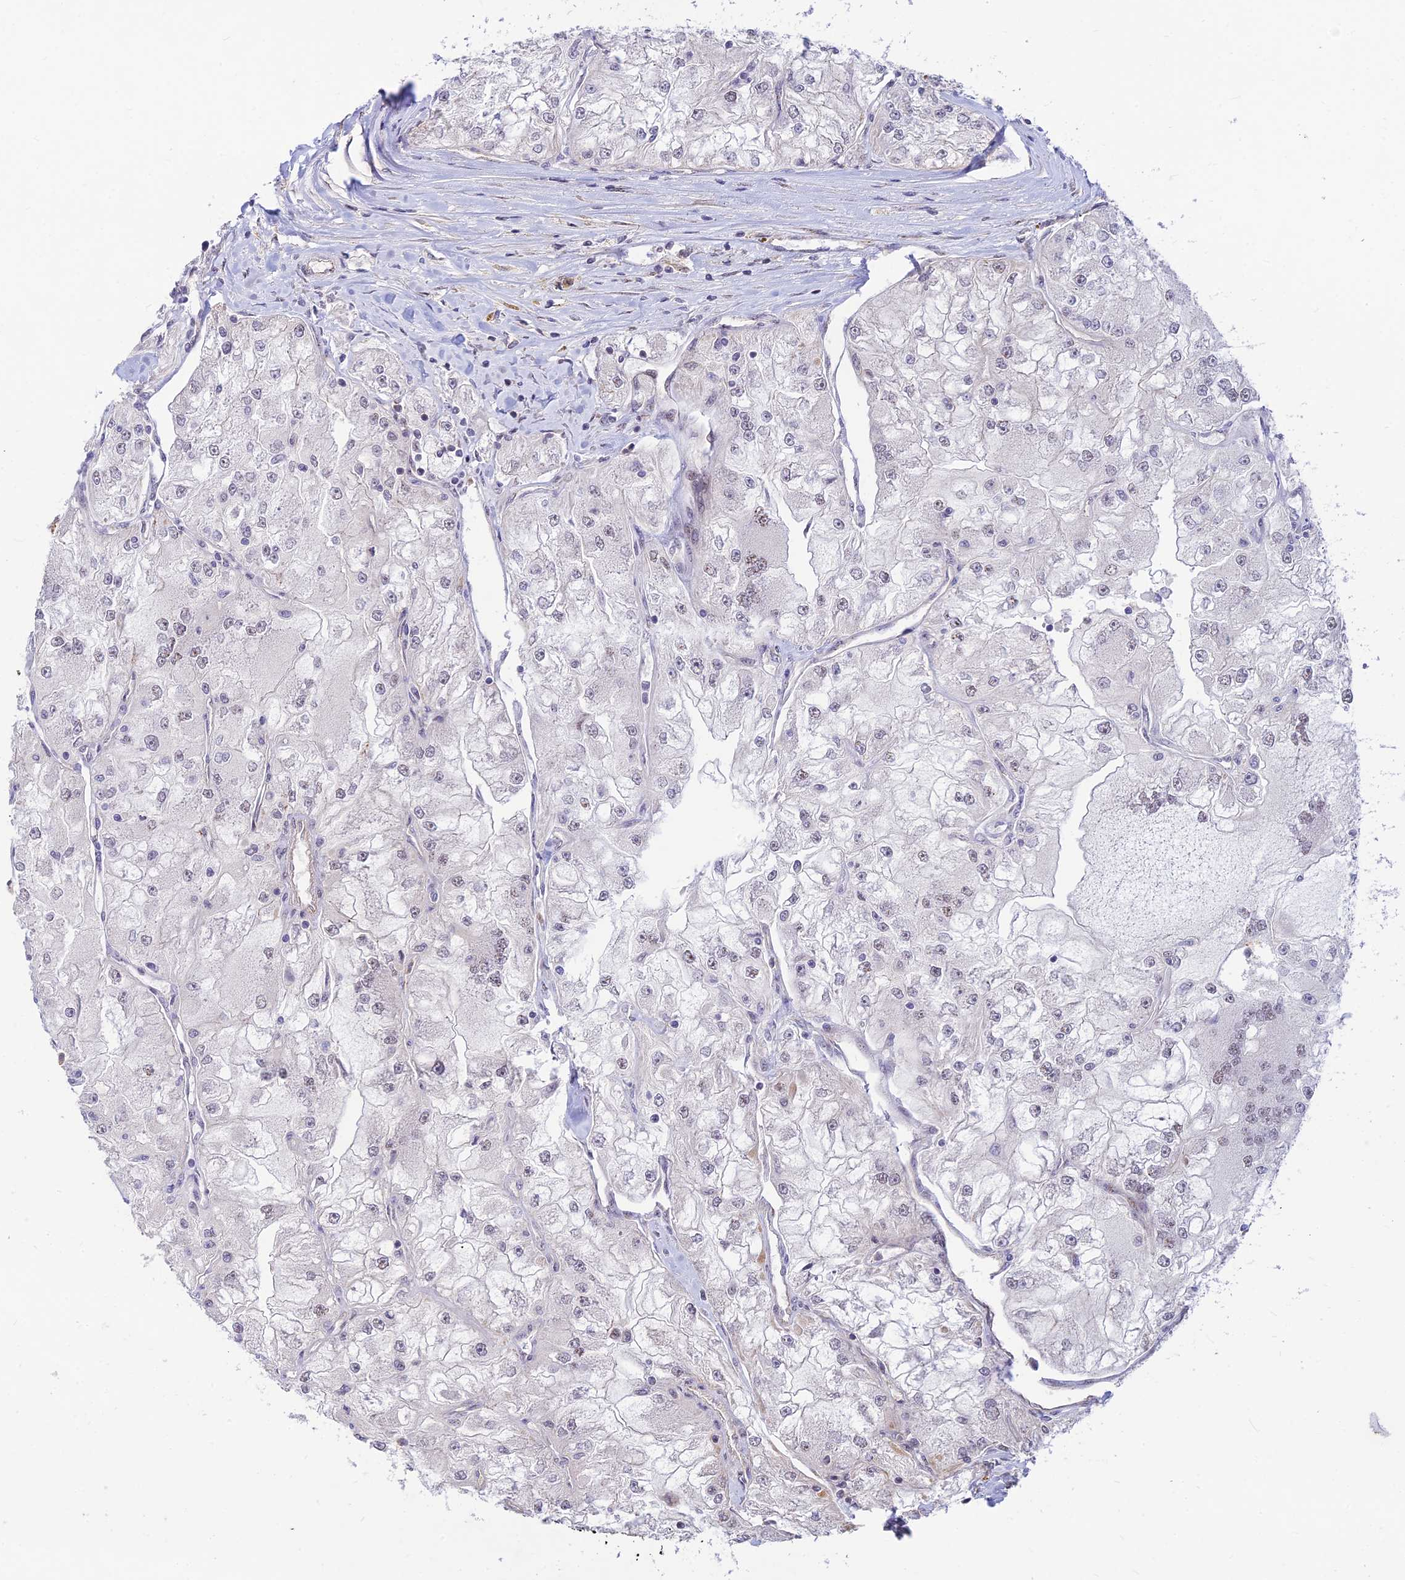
{"staining": {"intensity": "negative", "quantity": "none", "location": "none"}, "tissue": "renal cancer", "cell_type": "Tumor cells", "image_type": "cancer", "snomed": [{"axis": "morphology", "description": "Adenocarcinoma, NOS"}, {"axis": "topography", "description": "Kidney"}], "caption": "Tumor cells are negative for protein expression in human adenocarcinoma (renal). (DAB (3,3'-diaminobenzidine) IHC with hematoxylin counter stain).", "gene": "MICOS13", "patient": {"sex": "female", "age": 72}}